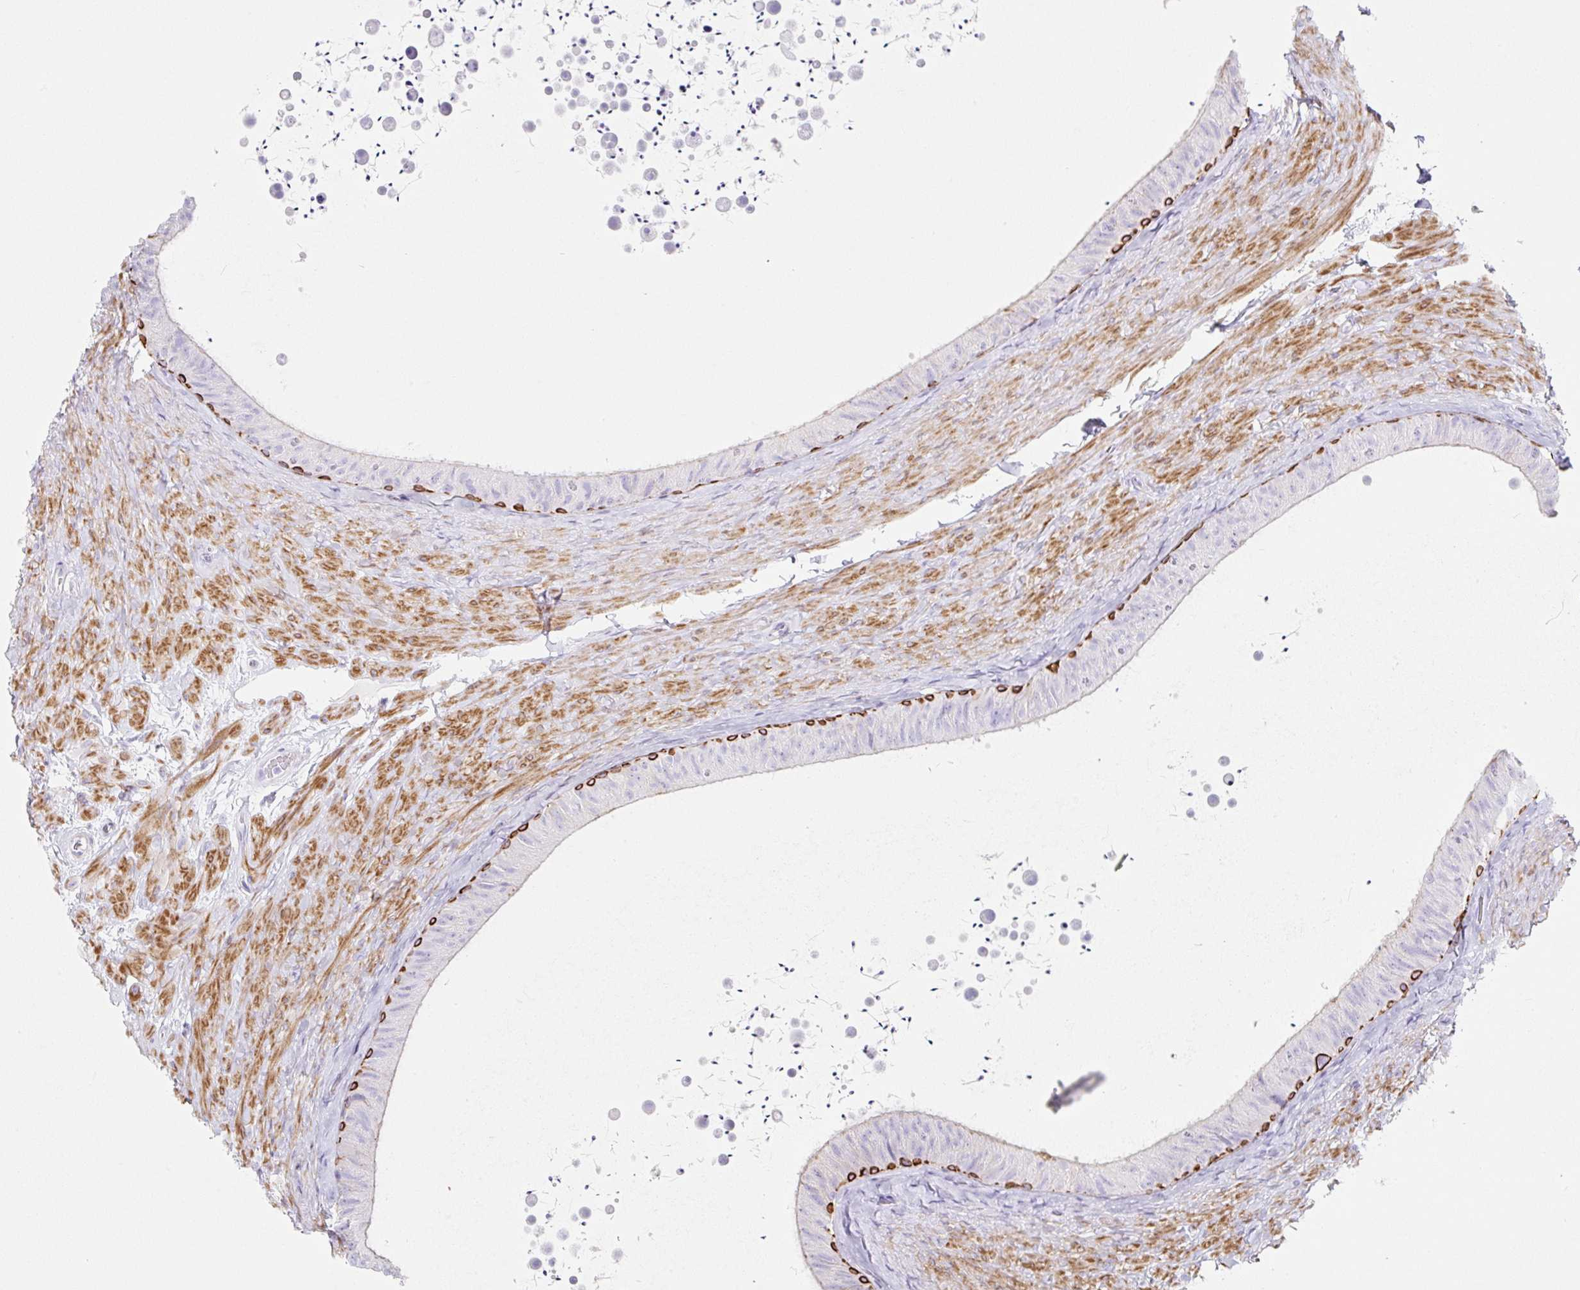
{"staining": {"intensity": "strong", "quantity": "<25%", "location": "cytoplasmic/membranous"}, "tissue": "epididymis", "cell_type": "Glandular cells", "image_type": "normal", "snomed": [{"axis": "morphology", "description": "Normal tissue, NOS"}, {"axis": "topography", "description": "Epididymis, spermatic cord, NOS"}, {"axis": "topography", "description": "Epididymis"}], "caption": "Immunohistochemistry (IHC) staining of unremarkable epididymis, which exhibits medium levels of strong cytoplasmic/membranous staining in approximately <25% of glandular cells indicating strong cytoplasmic/membranous protein expression. The staining was performed using DAB (3,3'-diaminobenzidine) (brown) for protein detection and nuclei were counterstained in hematoxylin (blue).", "gene": "CLDND2", "patient": {"sex": "male", "age": 31}}